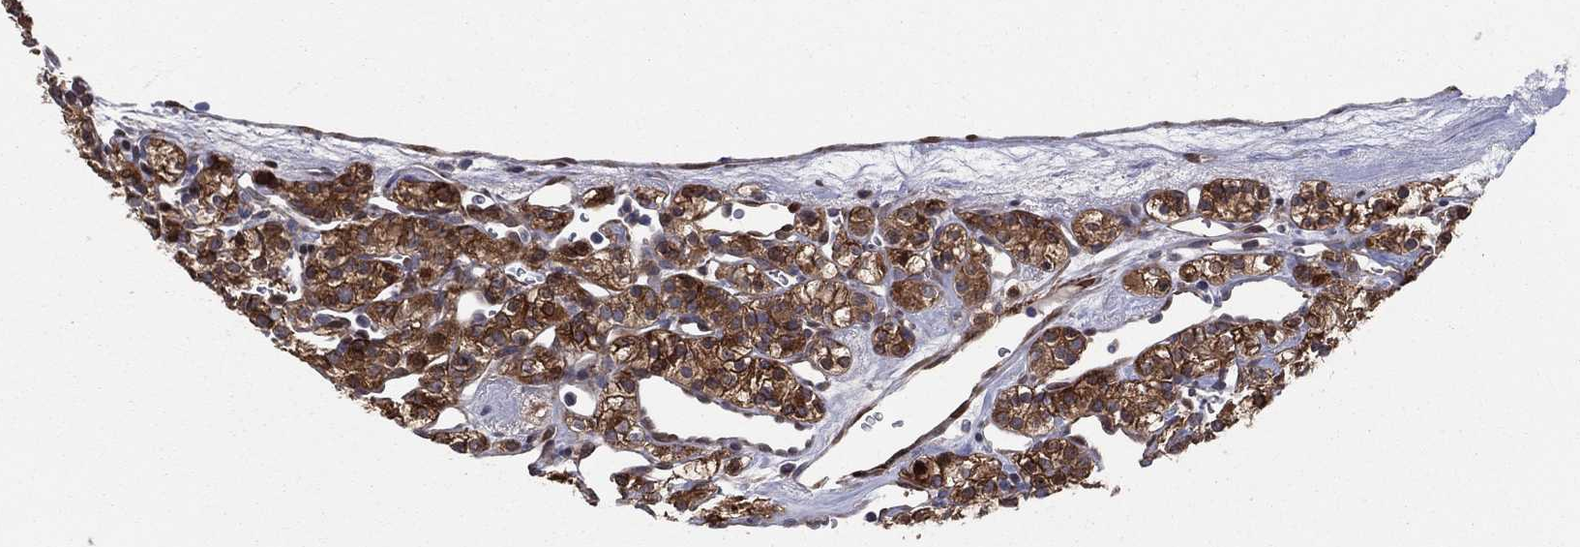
{"staining": {"intensity": "strong", "quantity": ">75%", "location": "cytoplasmic/membranous"}, "tissue": "renal cancer", "cell_type": "Tumor cells", "image_type": "cancer", "snomed": [{"axis": "morphology", "description": "Adenocarcinoma, NOS"}, {"axis": "topography", "description": "Kidney"}], "caption": "Adenocarcinoma (renal) stained with immunohistochemistry exhibits strong cytoplasmic/membranous positivity in approximately >75% of tumor cells.", "gene": "SNCG", "patient": {"sex": "male", "age": 77}}